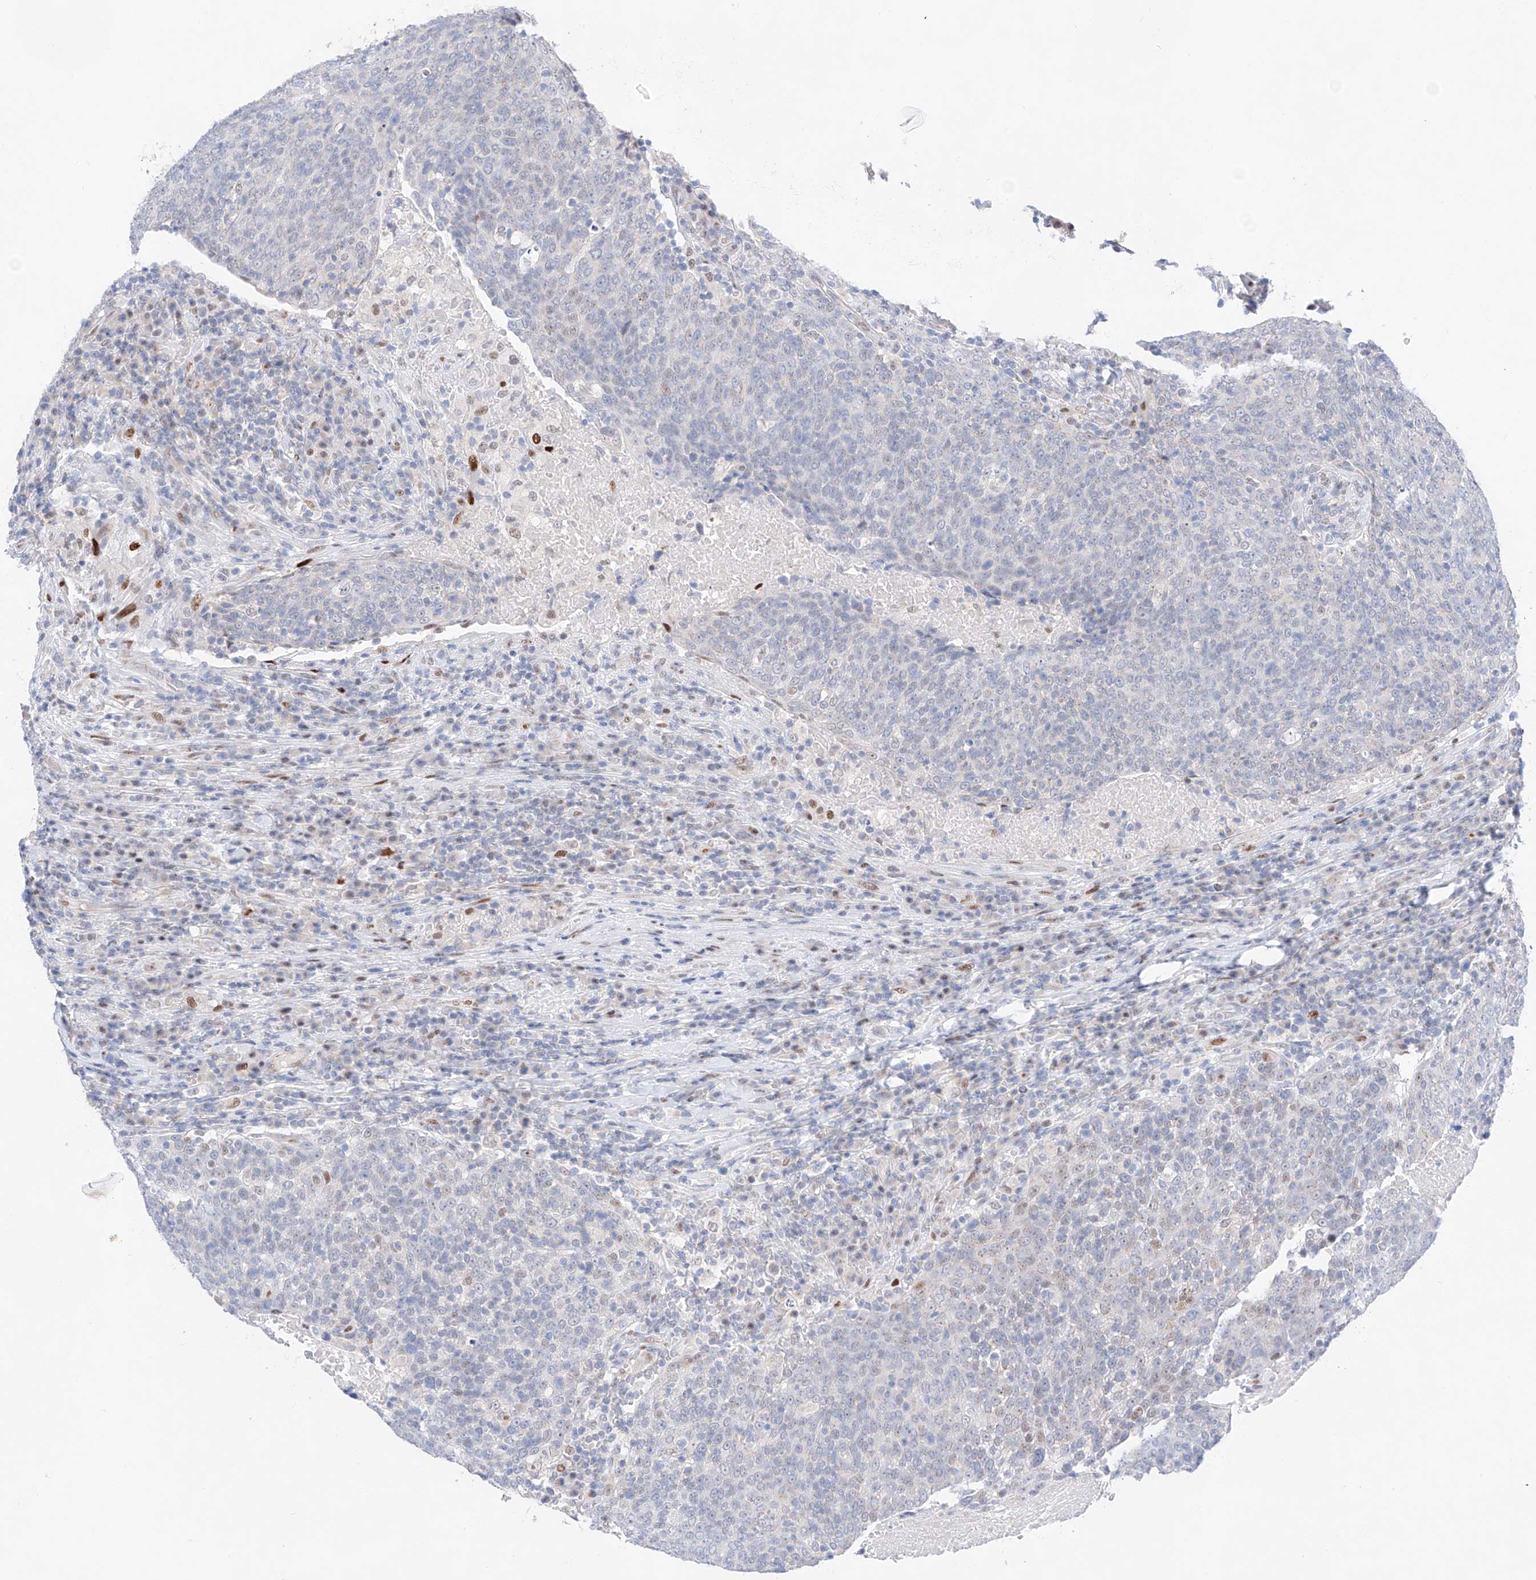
{"staining": {"intensity": "weak", "quantity": "<25%", "location": "nuclear"}, "tissue": "head and neck cancer", "cell_type": "Tumor cells", "image_type": "cancer", "snomed": [{"axis": "morphology", "description": "Squamous cell carcinoma, NOS"}, {"axis": "morphology", "description": "Squamous cell carcinoma, metastatic, NOS"}, {"axis": "topography", "description": "Lymph node"}, {"axis": "topography", "description": "Head-Neck"}], "caption": "Tumor cells show no significant staining in head and neck cancer.", "gene": "NT5C3B", "patient": {"sex": "male", "age": 62}}